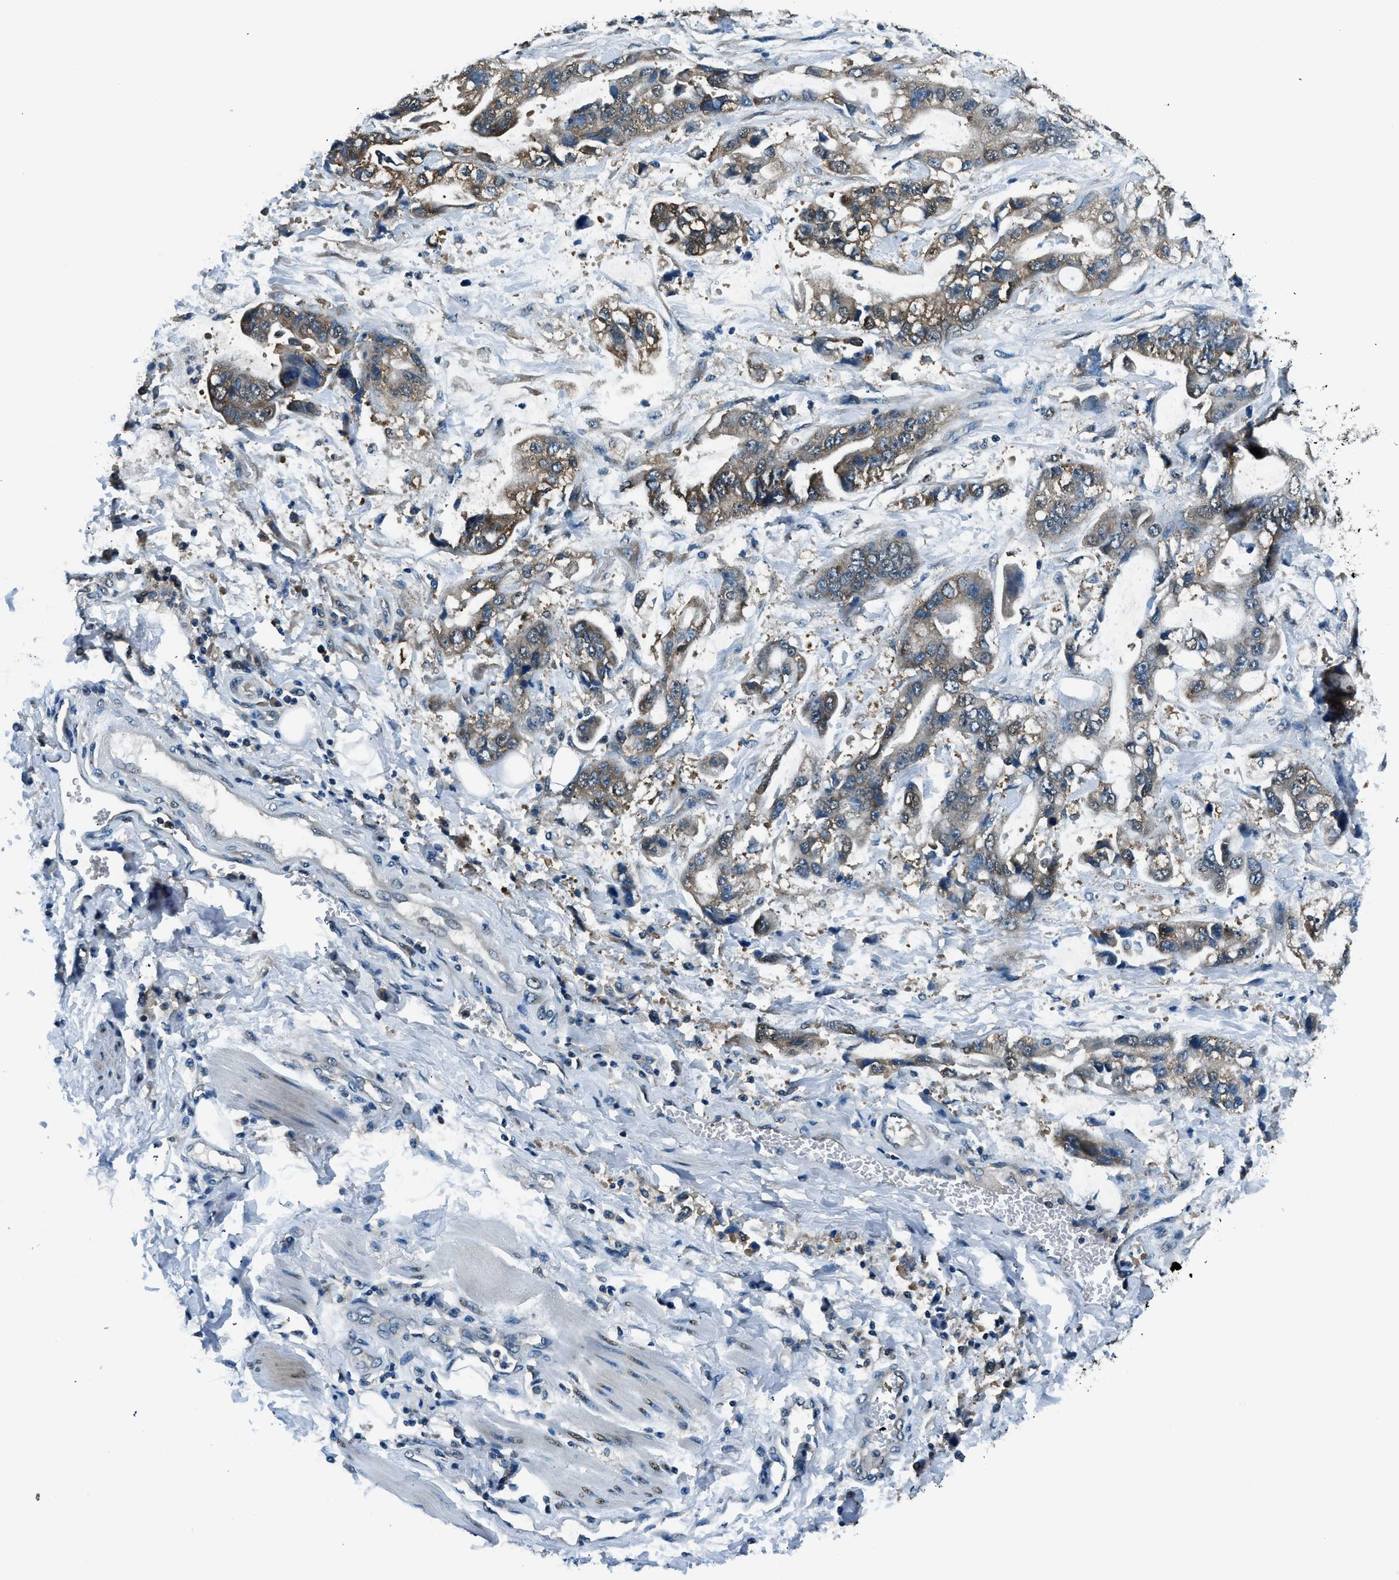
{"staining": {"intensity": "moderate", "quantity": ">75%", "location": "cytoplasmic/membranous"}, "tissue": "stomach cancer", "cell_type": "Tumor cells", "image_type": "cancer", "snomed": [{"axis": "morphology", "description": "Normal tissue, NOS"}, {"axis": "morphology", "description": "Adenocarcinoma, NOS"}, {"axis": "topography", "description": "Stomach"}], "caption": "Human stomach adenocarcinoma stained with a protein marker displays moderate staining in tumor cells.", "gene": "ARFGAP2", "patient": {"sex": "male", "age": 62}}